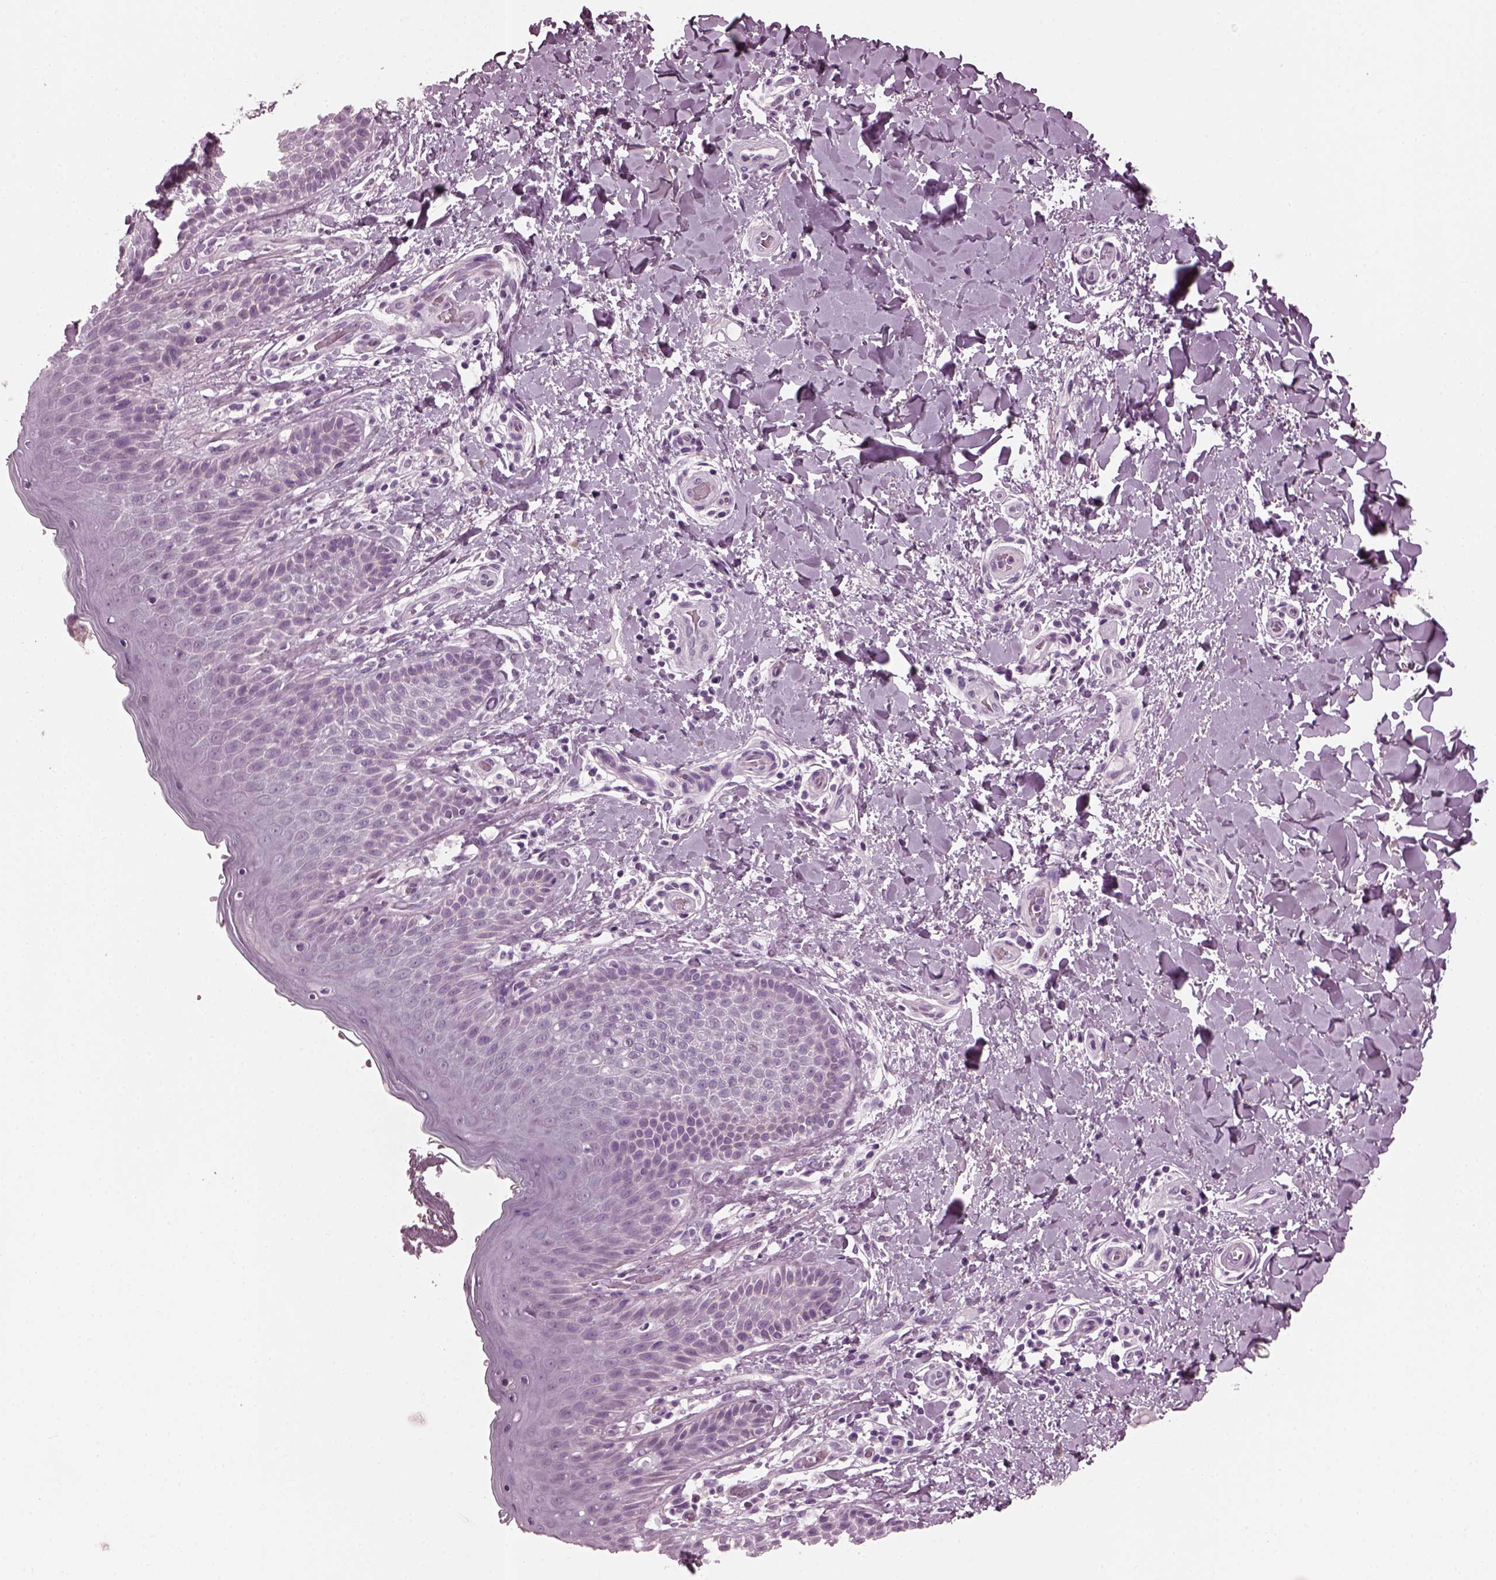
{"staining": {"intensity": "negative", "quantity": "none", "location": "none"}, "tissue": "skin", "cell_type": "Epidermal cells", "image_type": "normal", "snomed": [{"axis": "morphology", "description": "Normal tissue, NOS"}, {"axis": "topography", "description": "Anal"}], "caption": "This is an immunohistochemistry micrograph of unremarkable skin. There is no positivity in epidermal cells.", "gene": "SLC6A17", "patient": {"sex": "male", "age": 36}}